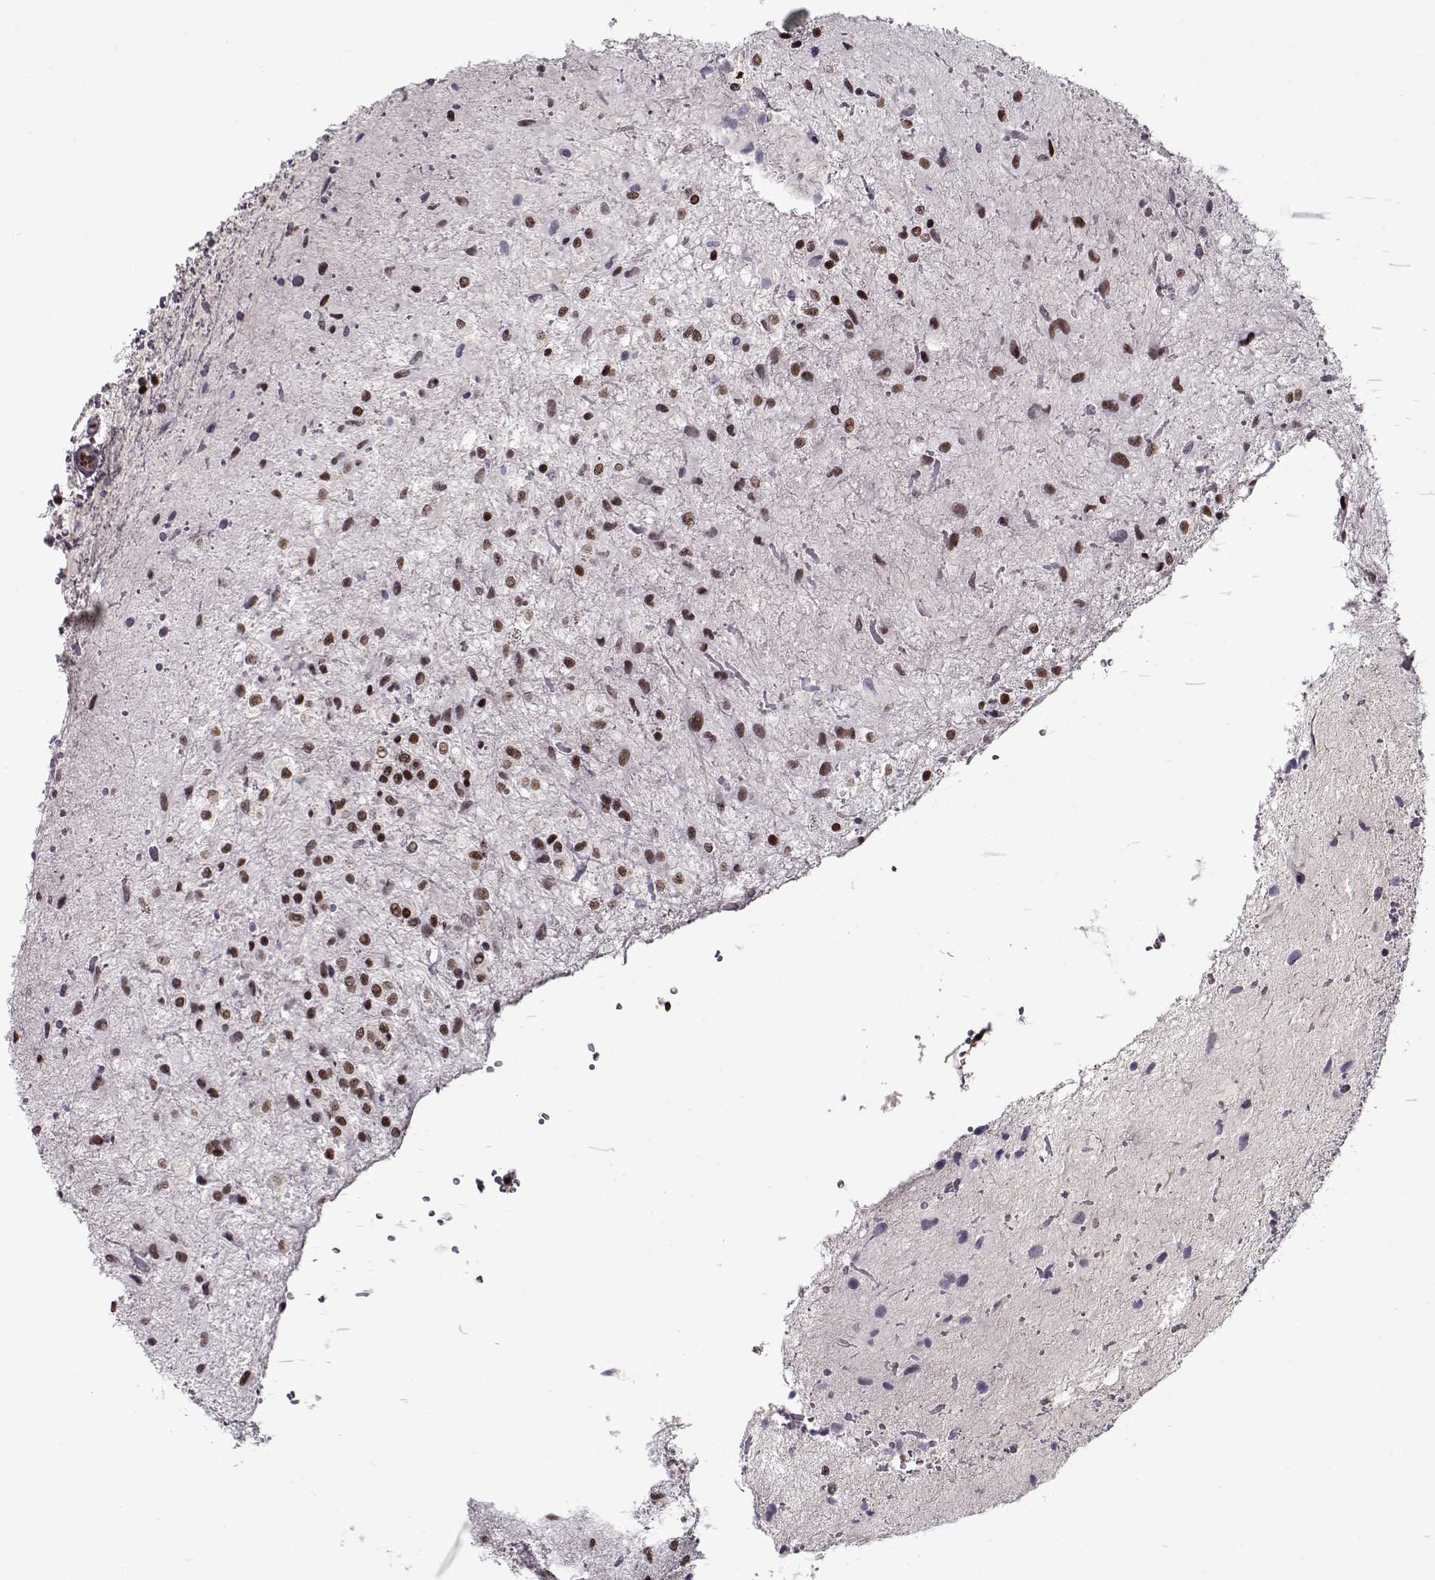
{"staining": {"intensity": "moderate", "quantity": "25%-75%", "location": "nuclear"}, "tissue": "glioma", "cell_type": "Tumor cells", "image_type": "cancer", "snomed": [{"axis": "morphology", "description": "Glioma, malignant, Low grade"}, {"axis": "topography", "description": "Cerebellum"}], "caption": "Immunohistochemistry (IHC) (DAB (3,3'-diaminobenzidine)) staining of glioma demonstrates moderate nuclear protein positivity in about 25%-75% of tumor cells.", "gene": "PRMT8", "patient": {"sex": "female", "age": 14}}